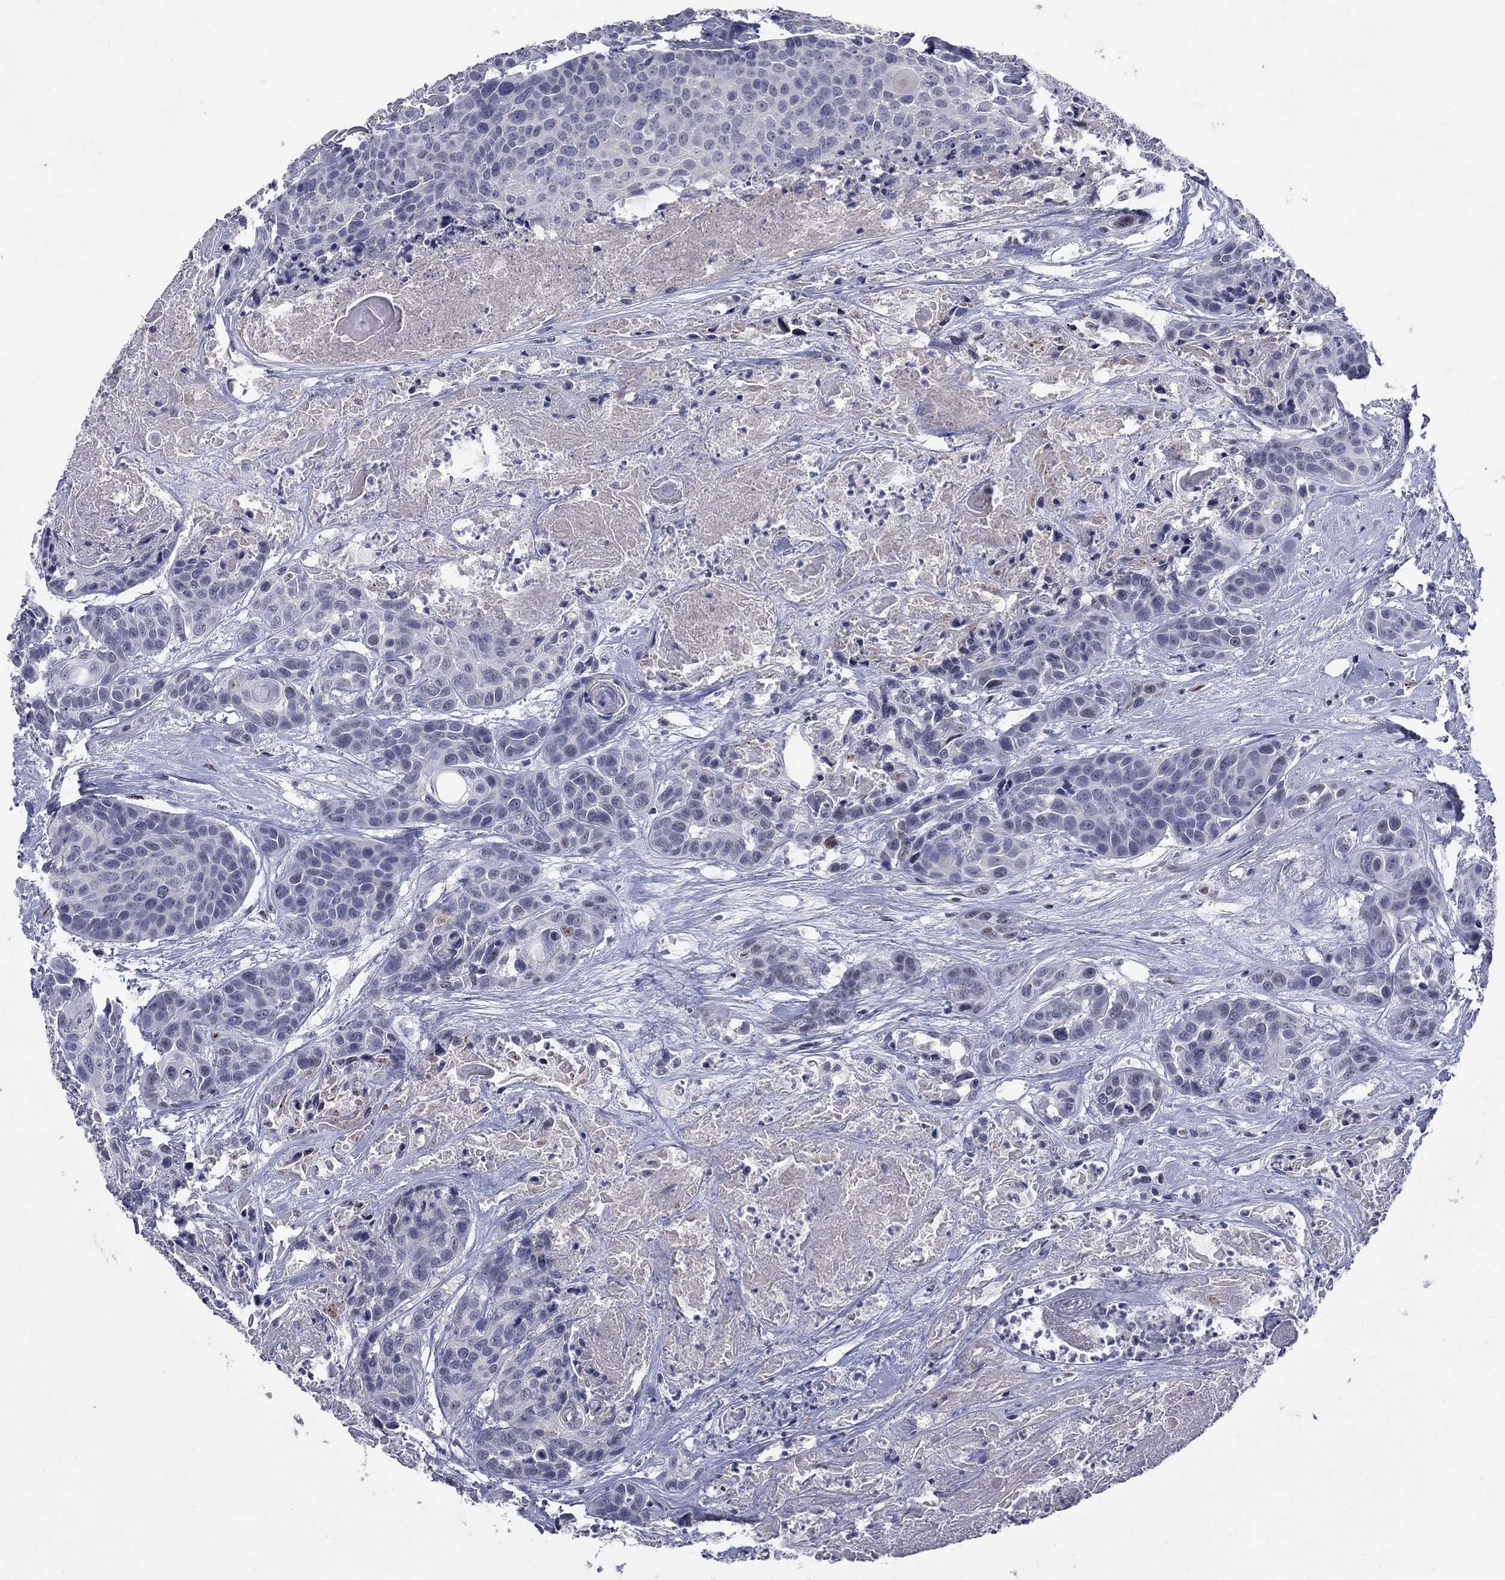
{"staining": {"intensity": "negative", "quantity": "none", "location": "none"}, "tissue": "head and neck cancer", "cell_type": "Tumor cells", "image_type": "cancer", "snomed": [{"axis": "morphology", "description": "Squamous cell carcinoma, NOS"}, {"axis": "topography", "description": "Oral tissue"}, {"axis": "topography", "description": "Head-Neck"}], "caption": "Immunohistochemistry (IHC) of head and neck squamous cell carcinoma demonstrates no staining in tumor cells.", "gene": "SLC51A", "patient": {"sex": "male", "age": 56}}